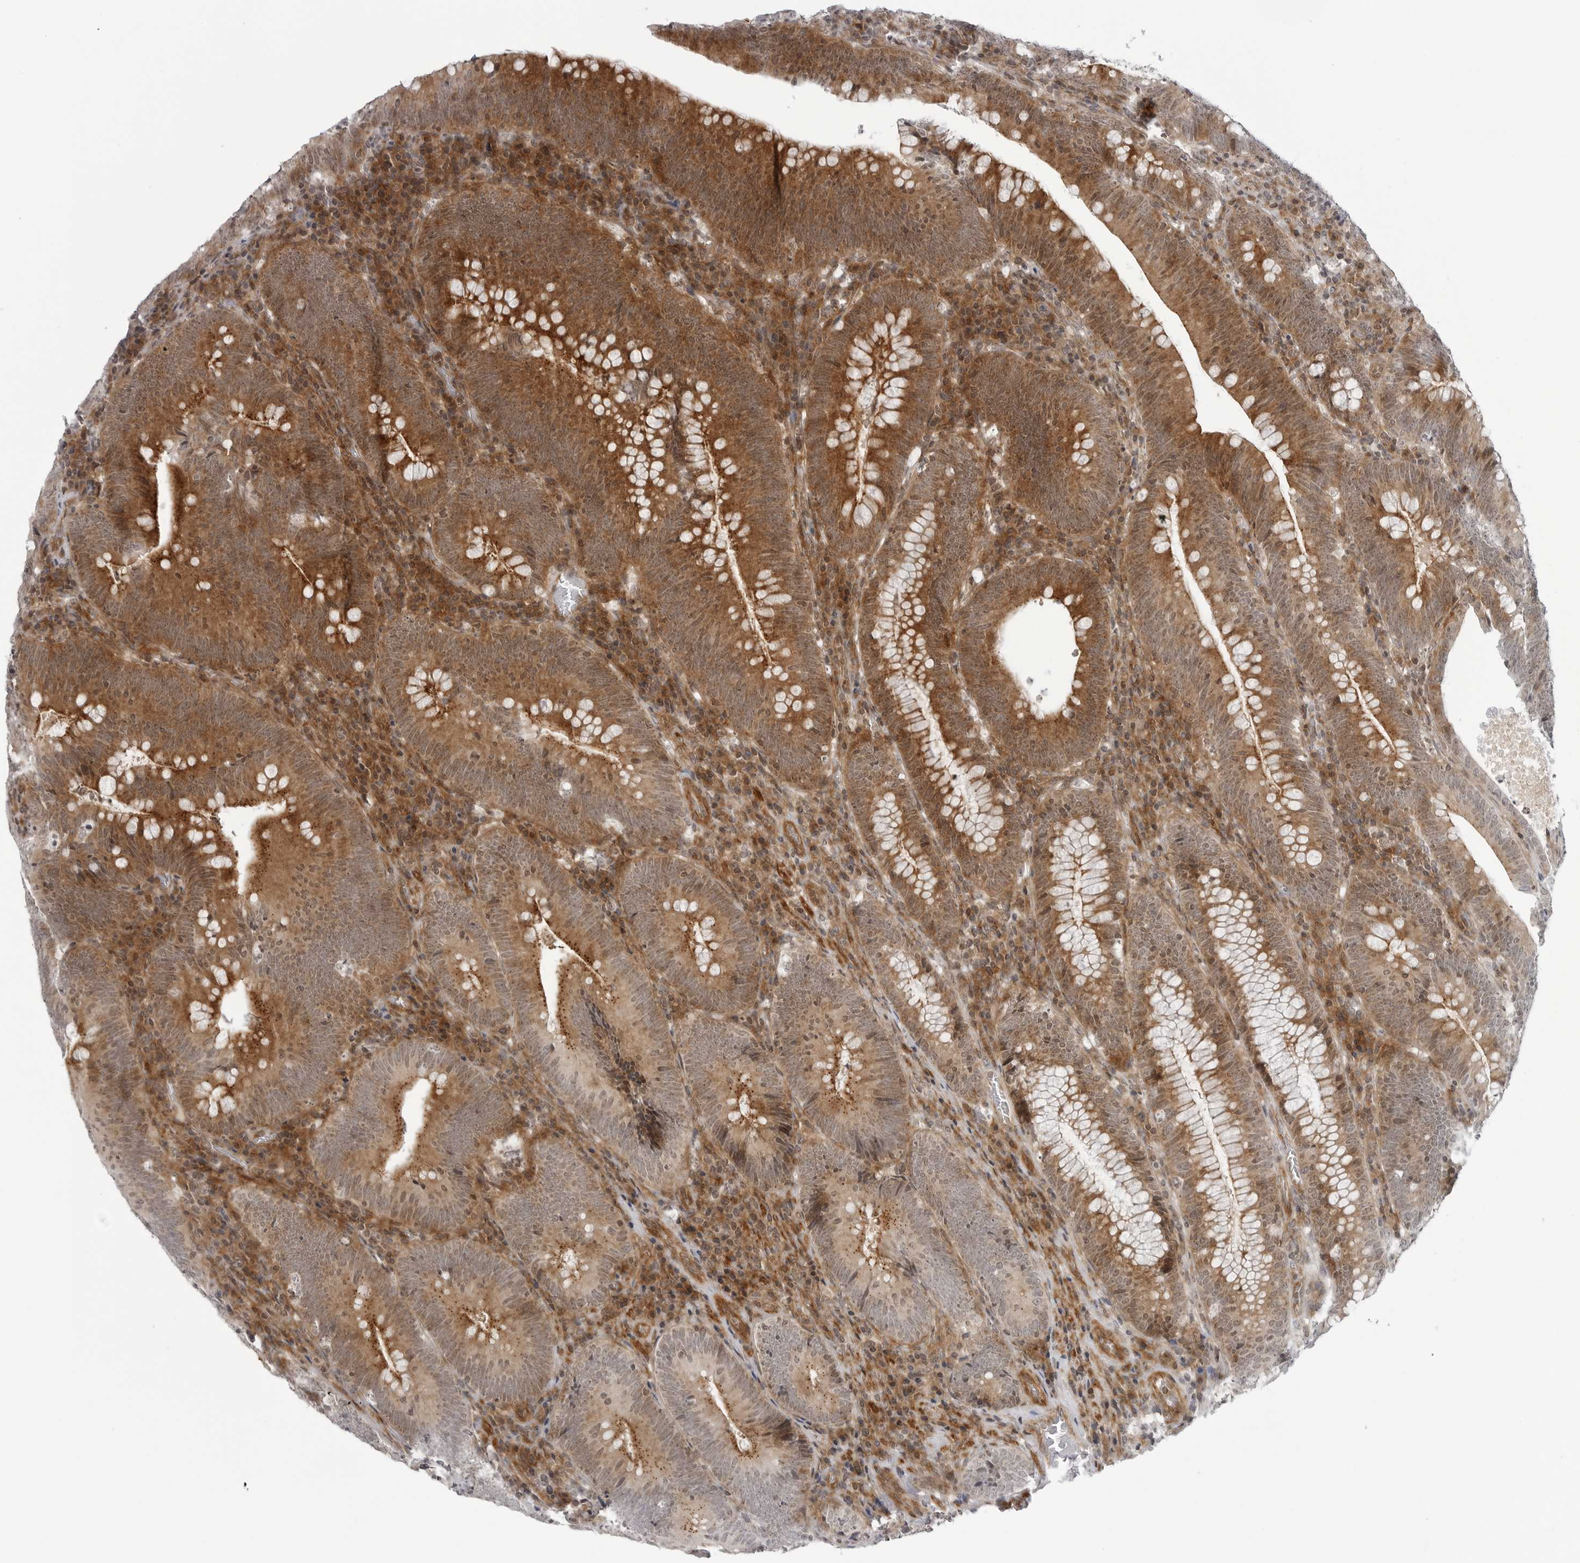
{"staining": {"intensity": "strong", "quantity": ">75%", "location": "cytoplasmic/membranous"}, "tissue": "colorectal cancer", "cell_type": "Tumor cells", "image_type": "cancer", "snomed": [{"axis": "morphology", "description": "Normal tissue, NOS"}, {"axis": "topography", "description": "Colon"}], "caption": "Tumor cells display high levels of strong cytoplasmic/membranous positivity in about >75% of cells in human colorectal cancer.", "gene": "ADAMTS5", "patient": {"sex": "female", "age": 82}}